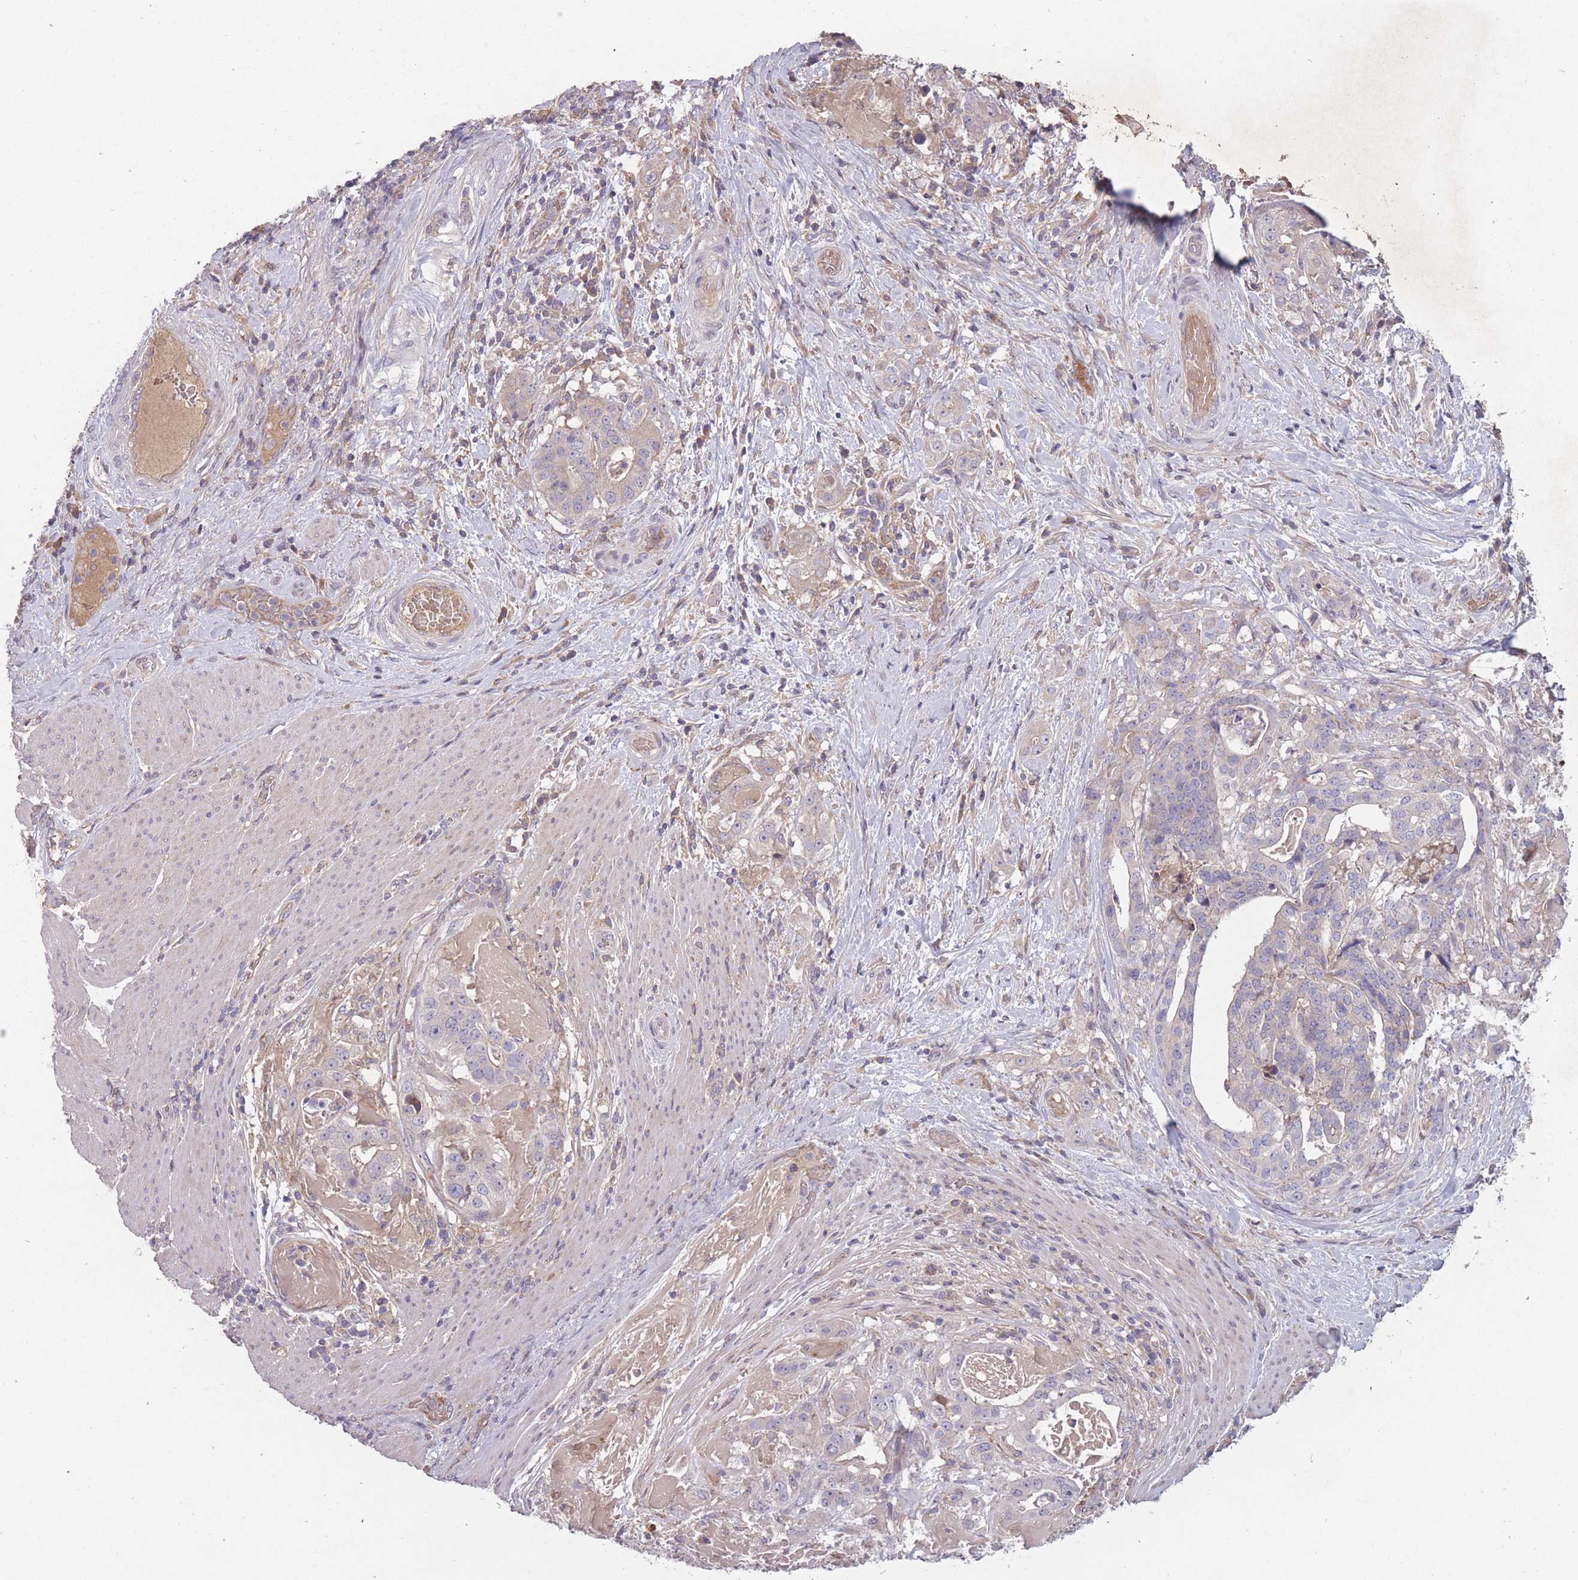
{"staining": {"intensity": "negative", "quantity": "none", "location": "none"}, "tissue": "stomach cancer", "cell_type": "Tumor cells", "image_type": "cancer", "snomed": [{"axis": "morphology", "description": "Adenocarcinoma, NOS"}, {"axis": "topography", "description": "Stomach"}], "caption": "Protein analysis of adenocarcinoma (stomach) shows no significant staining in tumor cells. Nuclei are stained in blue.", "gene": "OR2V2", "patient": {"sex": "male", "age": 48}}